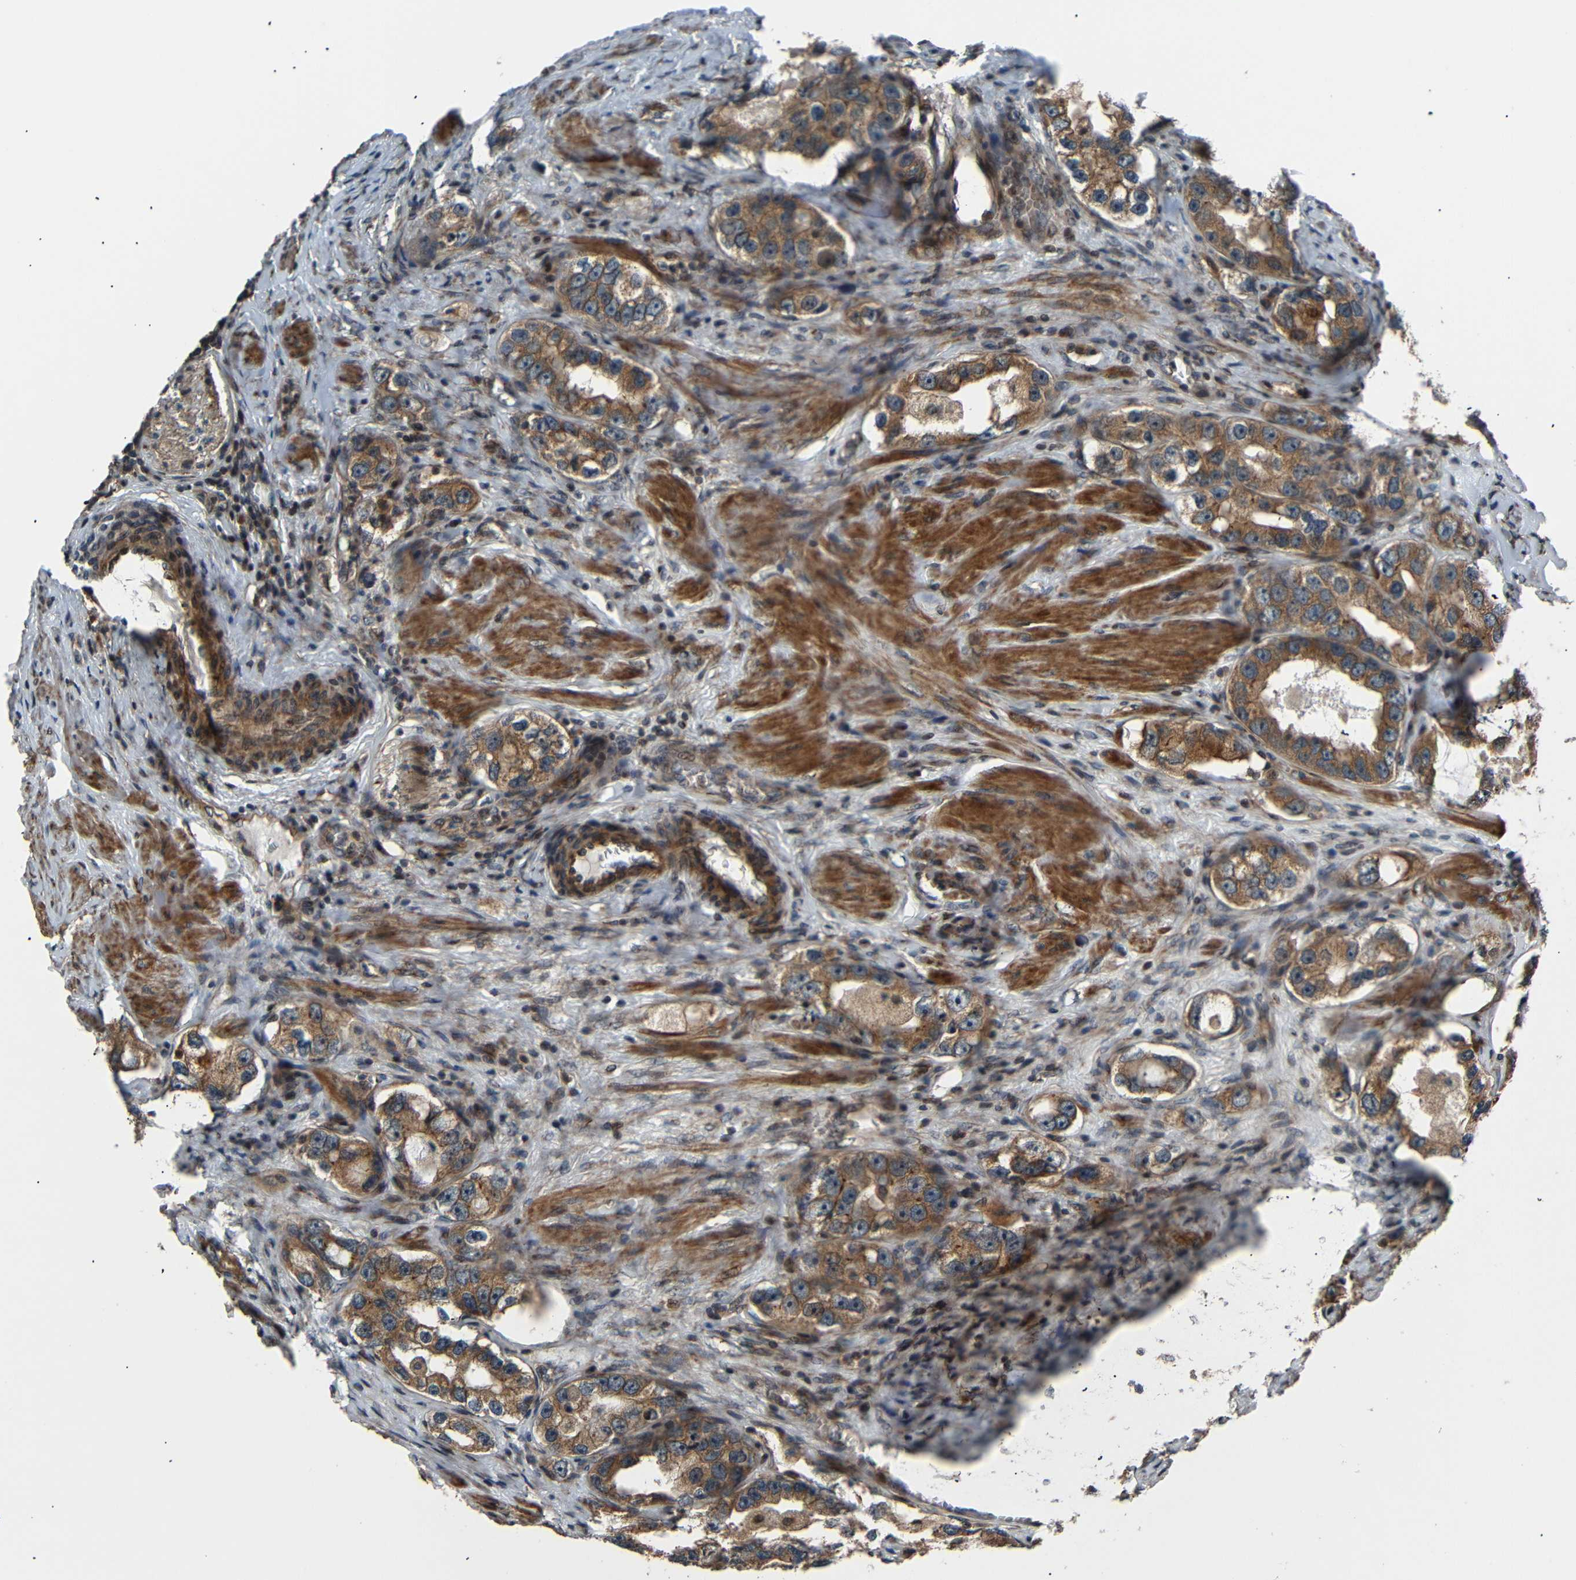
{"staining": {"intensity": "moderate", "quantity": ">75%", "location": "cytoplasmic/membranous"}, "tissue": "prostate cancer", "cell_type": "Tumor cells", "image_type": "cancer", "snomed": [{"axis": "morphology", "description": "Adenocarcinoma, High grade"}, {"axis": "topography", "description": "Prostate"}], "caption": "Human prostate cancer stained for a protein (brown) reveals moderate cytoplasmic/membranous positive positivity in about >75% of tumor cells.", "gene": "AKAP9", "patient": {"sex": "male", "age": 63}}